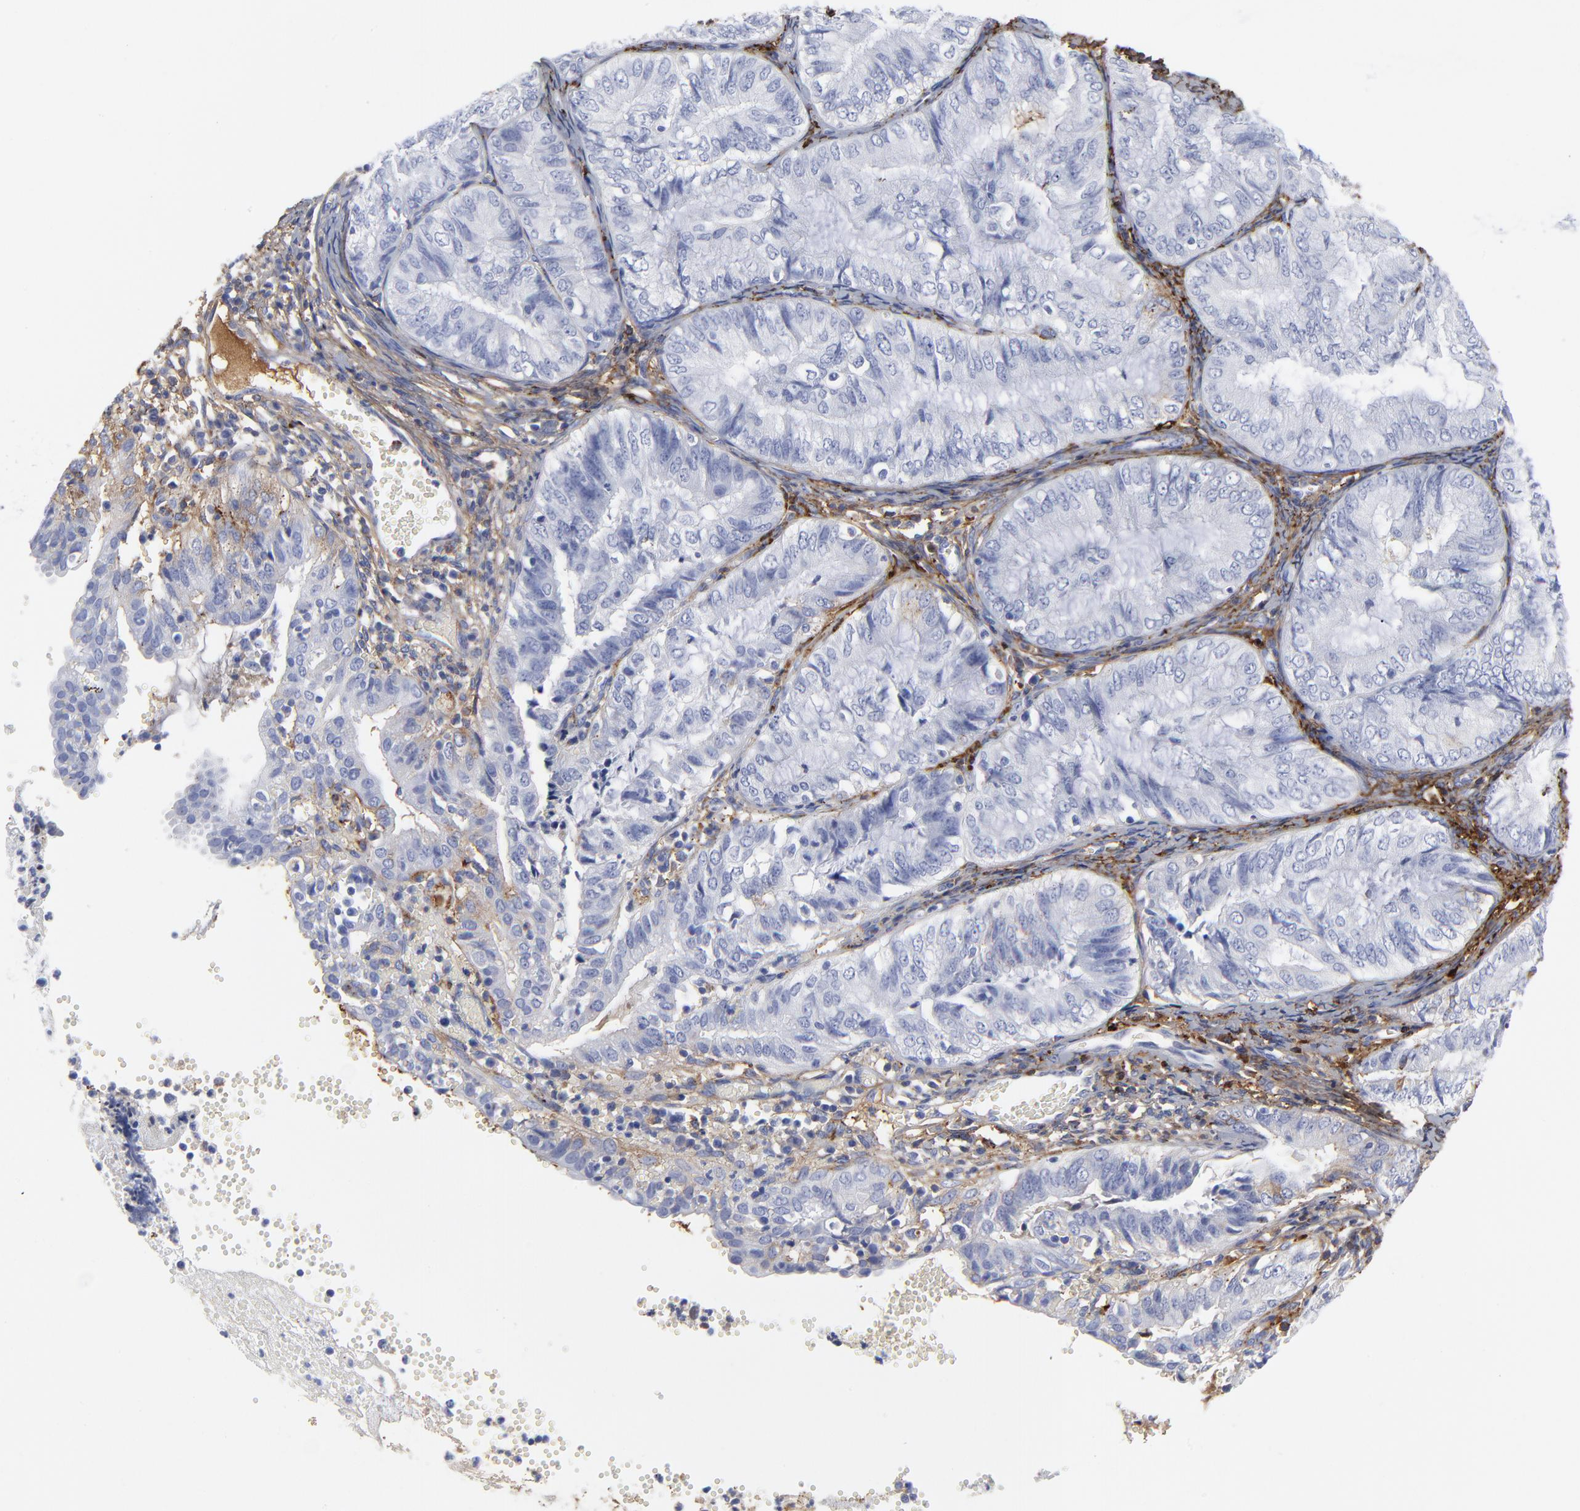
{"staining": {"intensity": "negative", "quantity": "none", "location": "none"}, "tissue": "endometrial cancer", "cell_type": "Tumor cells", "image_type": "cancer", "snomed": [{"axis": "morphology", "description": "Adenocarcinoma, NOS"}, {"axis": "topography", "description": "Endometrium"}], "caption": "Tumor cells are negative for protein expression in human endometrial cancer (adenocarcinoma).", "gene": "DCN", "patient": {"sex": "female", "age": 66}}